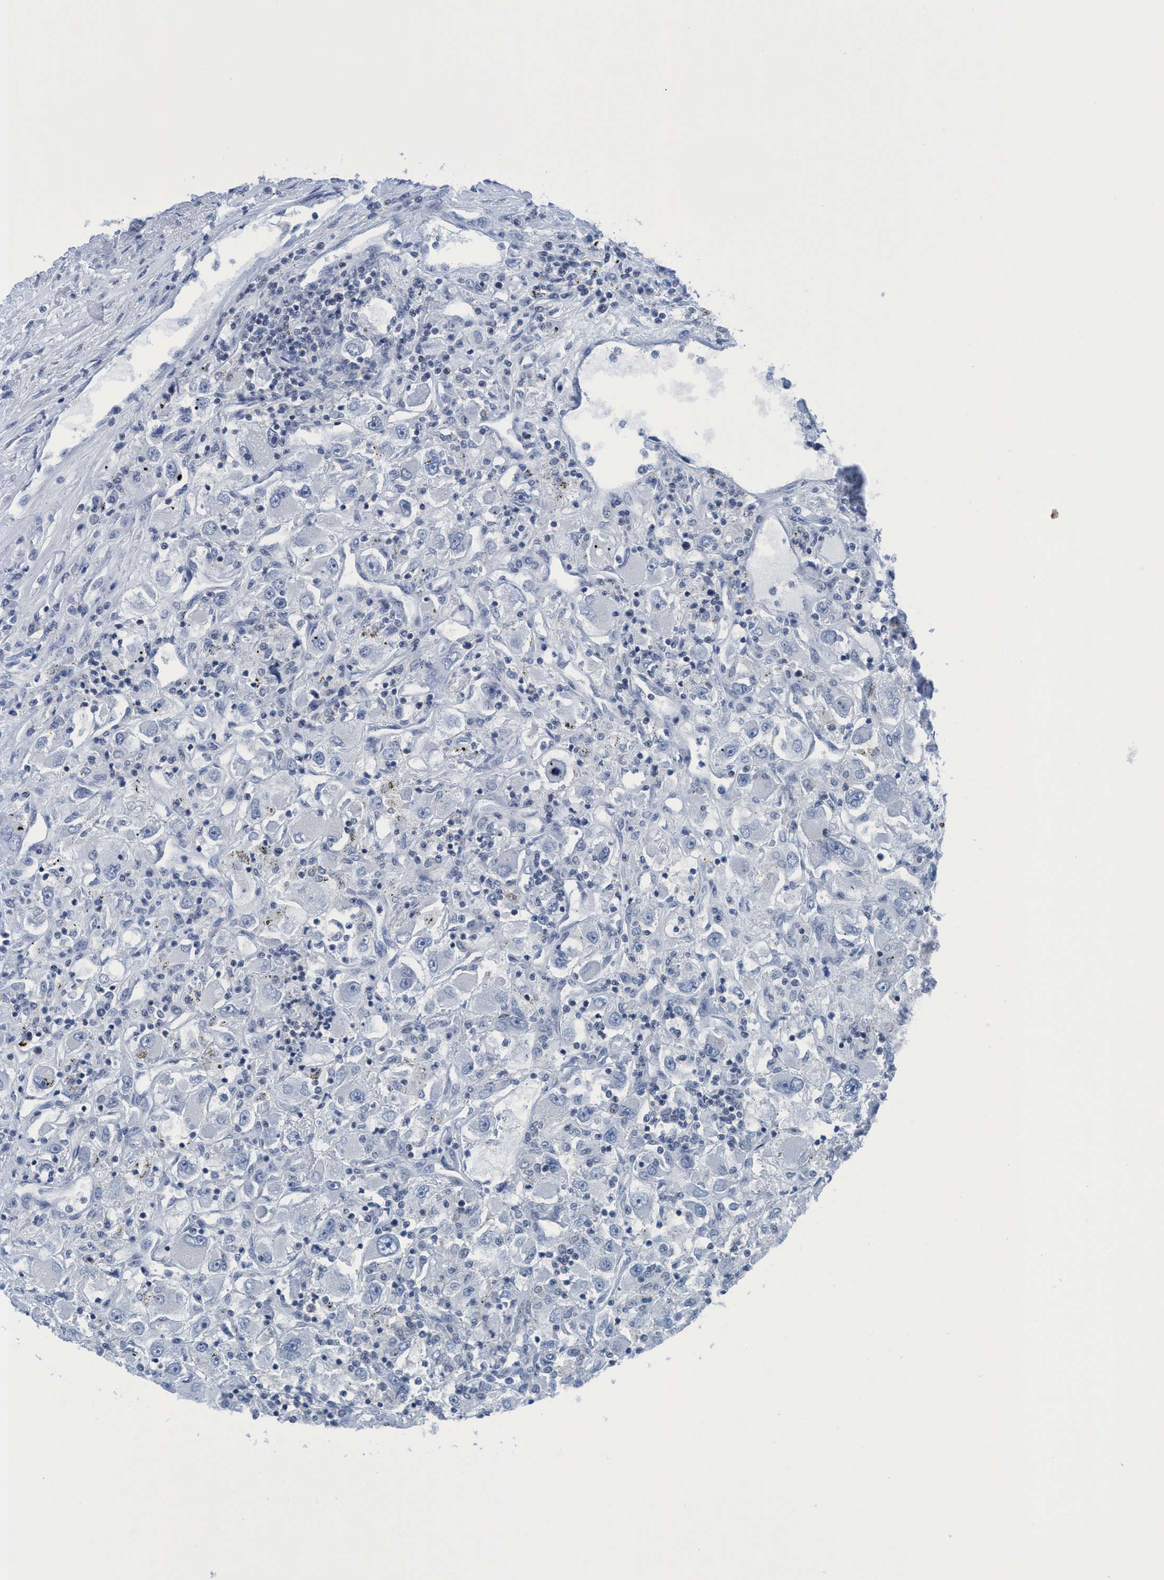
{"staining": {"intensity": "negative", "quantity": "none", "location": "none"}, "tissue": "renal cancer", "cell_type": "Tumor cells", "image_type": "cancer", "snomed": [{"axis": "morphology", "description": "Adenocarcinoma, NOS"}, {"axis": "topography", "description": "Kidney"}], "caption": "An immunohistochemistry (IHC) photomicrograph of adenocarcinoma (renal) is shown. There is no staining in tumor cells of adenocarcinoma (renal).", "gene": "DNAI1", "patient": {"sex": "female", "age": 52}}